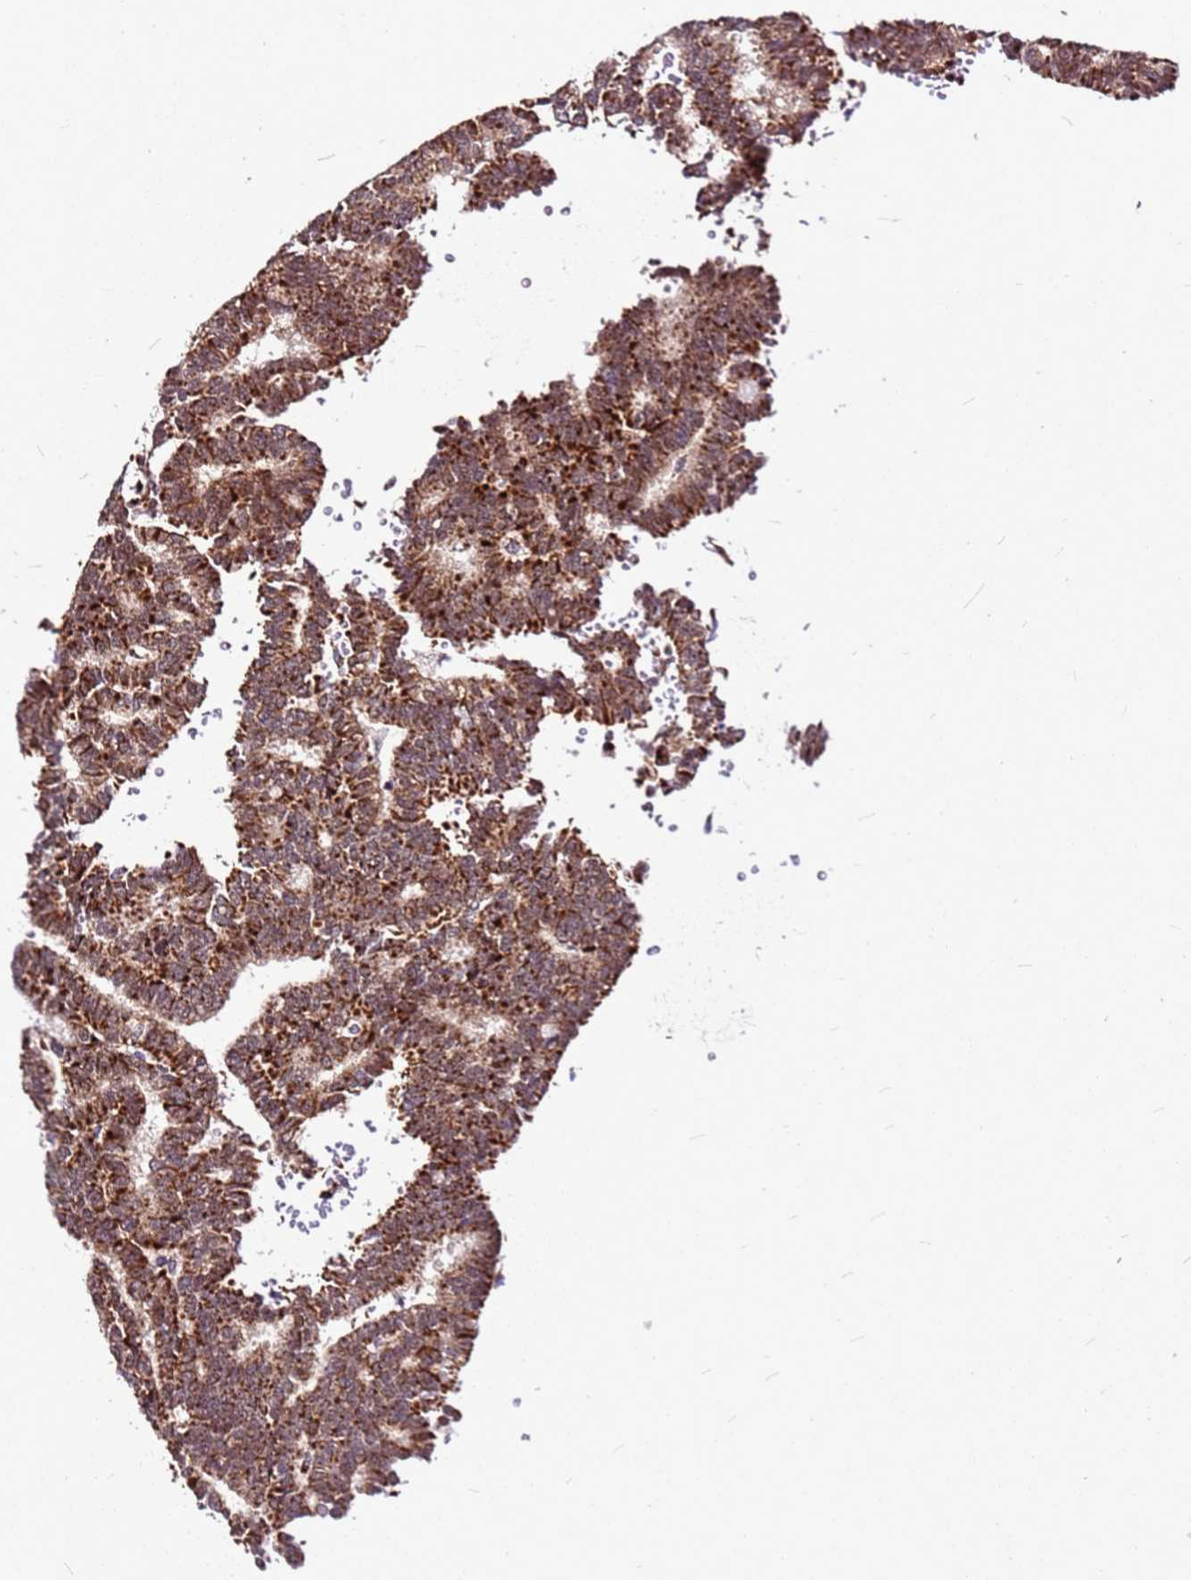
{"staining": {"intensity": "strong", "quantity": ">75%", "location": "cytoplasmic/membranous"}, "tissue": "thyroid cancer", "cell_type": "Tumor cells", "image_type": "cancer", "snomed": [{"axis": "morphology", "description": "Papillary adenocarcinoma, NOS"}, {"axis": "topography", "description": "Thyroid gland"}], "caption": "IHC histopathology image of neoplastic tissue: papillary adenocarcinoma (thyroid) stained using immunohistochemistry demonstrates high levels of strong protein expression localized specifically in the cytoplasmic/membranous of tumor cells, appearing as a cytoplasmic/membranous brown color.", "gene": "OR51T1", "patient": {"sex": "female", "age": 35}}